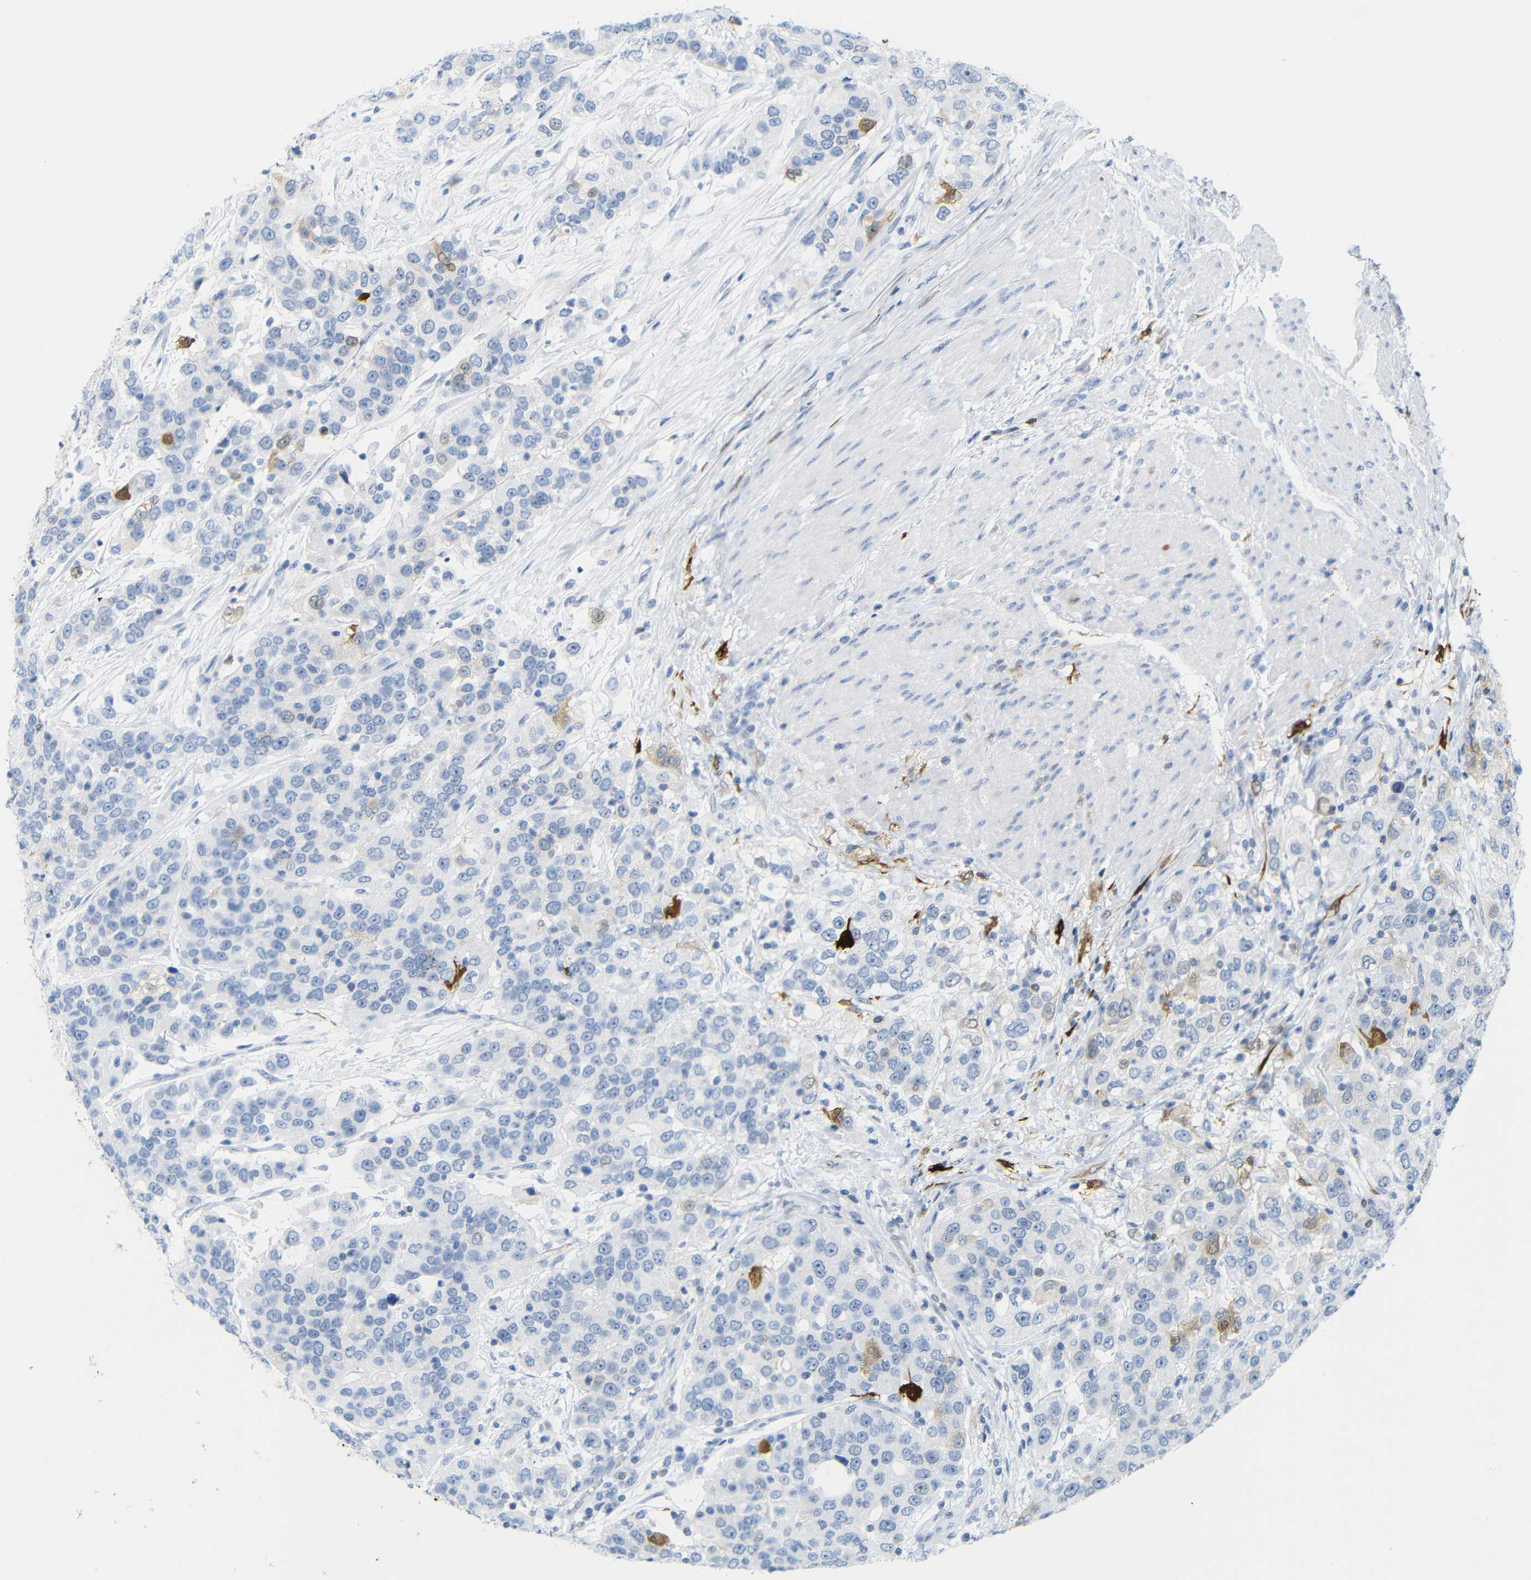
{"staining": {"intensity": "moderate", "quantity": "<25%", "location": "cytoplasmic/membranous,nuclear"}, "tissue": "urothelial cancer", "cell_type": "Tumor cells", "image_type": "cancer", "snomed": [{"axis": "morphology", "description": "Urothelial carcinoma, High grade"}, {"axis": "topography", "description": "Urinary bladder"}], "caption": "Protein staining by immunohistochemistry exhibits moderate cytoplasmic/membranous and nuclear positivity in approximately <25% of tumor cells in high-grade urothelial carcinoma.", "gene": "MT1A", "patient": {"sex": "female", "age": 80}}